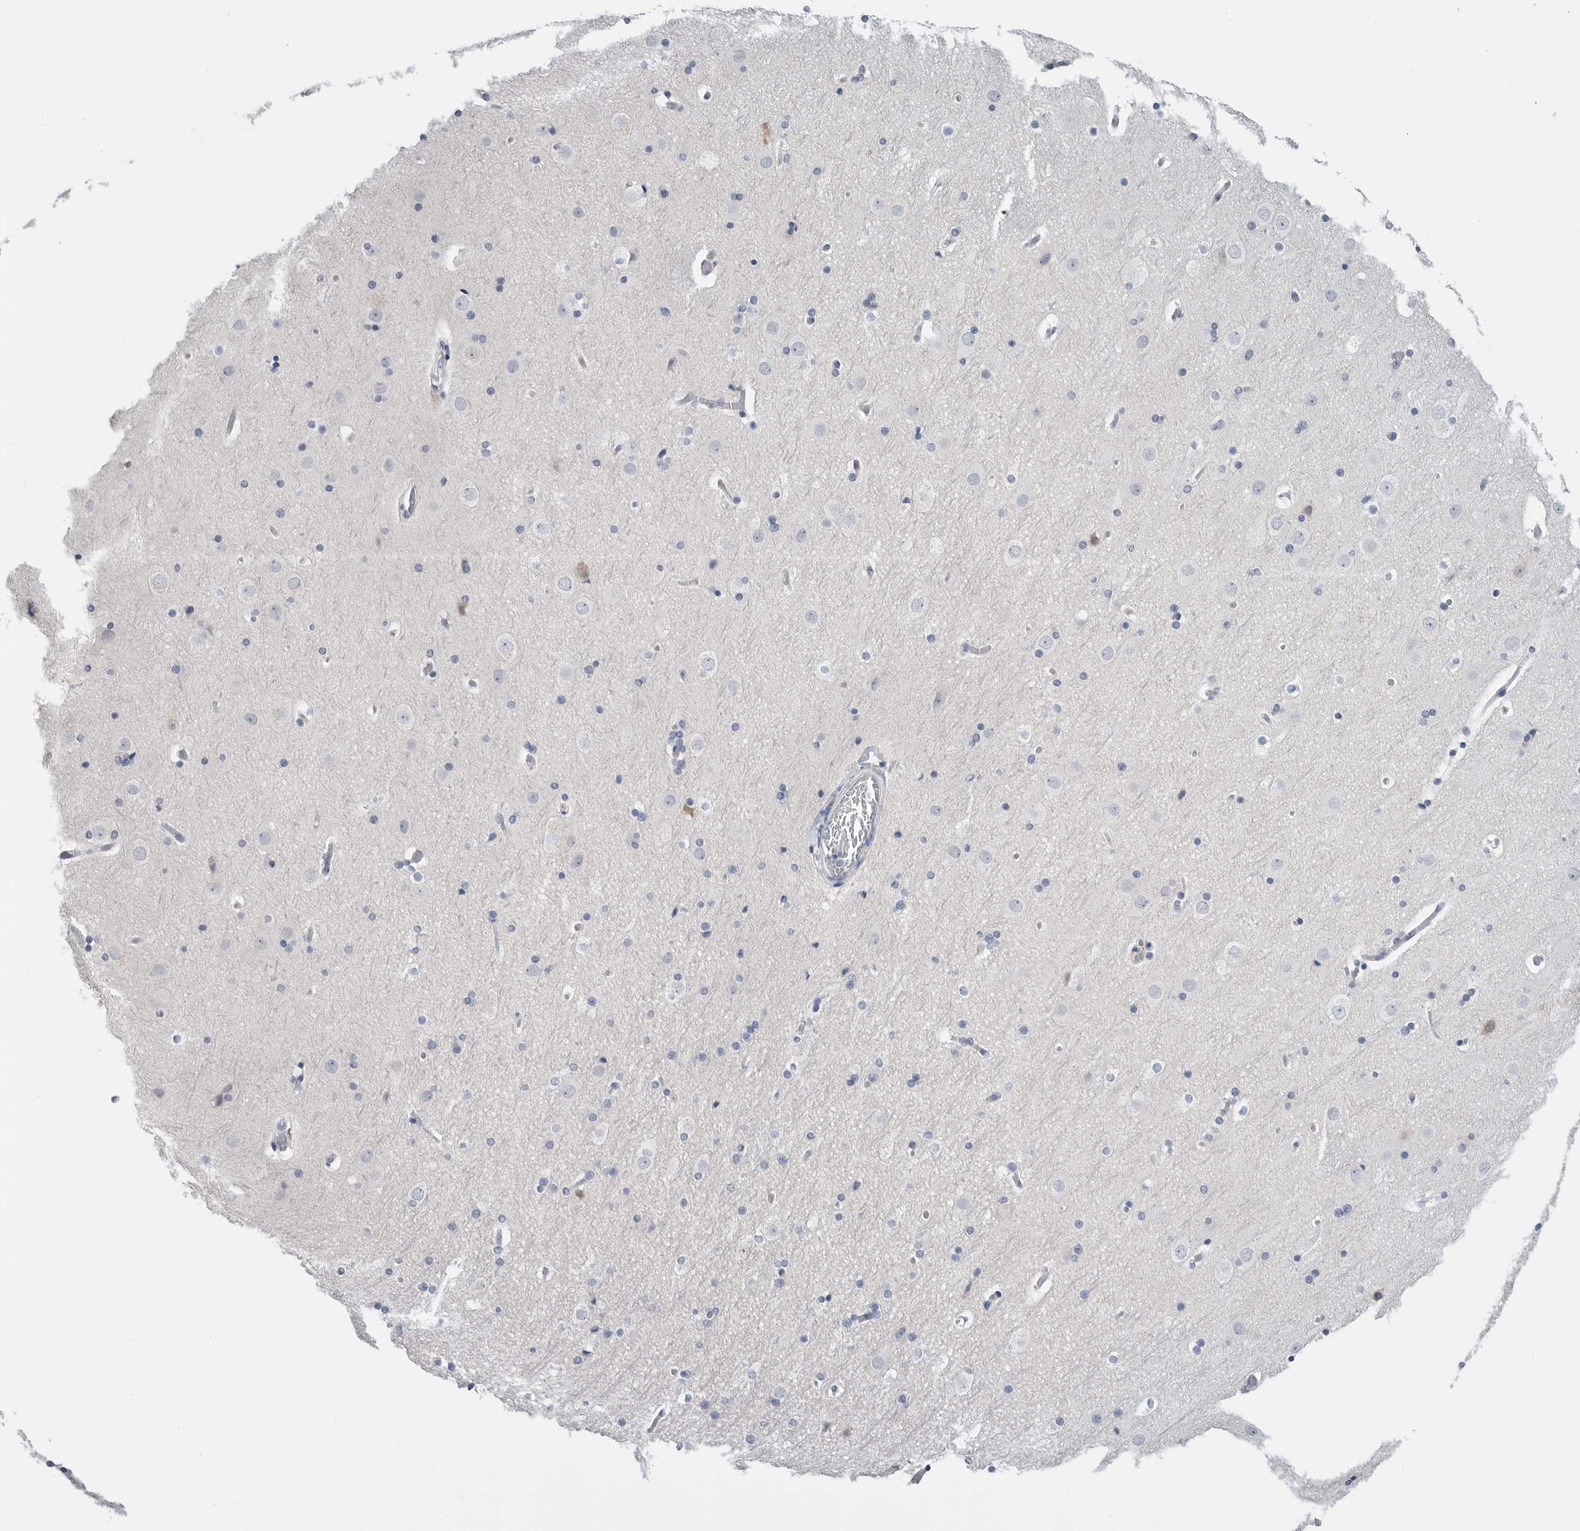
{"staining": {"intensity": "negative", "quantity": "none", "location": "none"}, "tissue": "cerebral cortex", "cell_type": "Endothelial cells", "image_type": "normal", "snomed": [{"axis": "morphology", "description": "Normal tissue, NOS"}, {"axis": "topography", "description": "Cerebral cortex"}], "caption": "Immunohistochemical staining of benign human cerebral cortex exhibits no significant expression in endothelial cells.", "gene": "FABP6", "patient": {"sex": "male", "age": 57}}